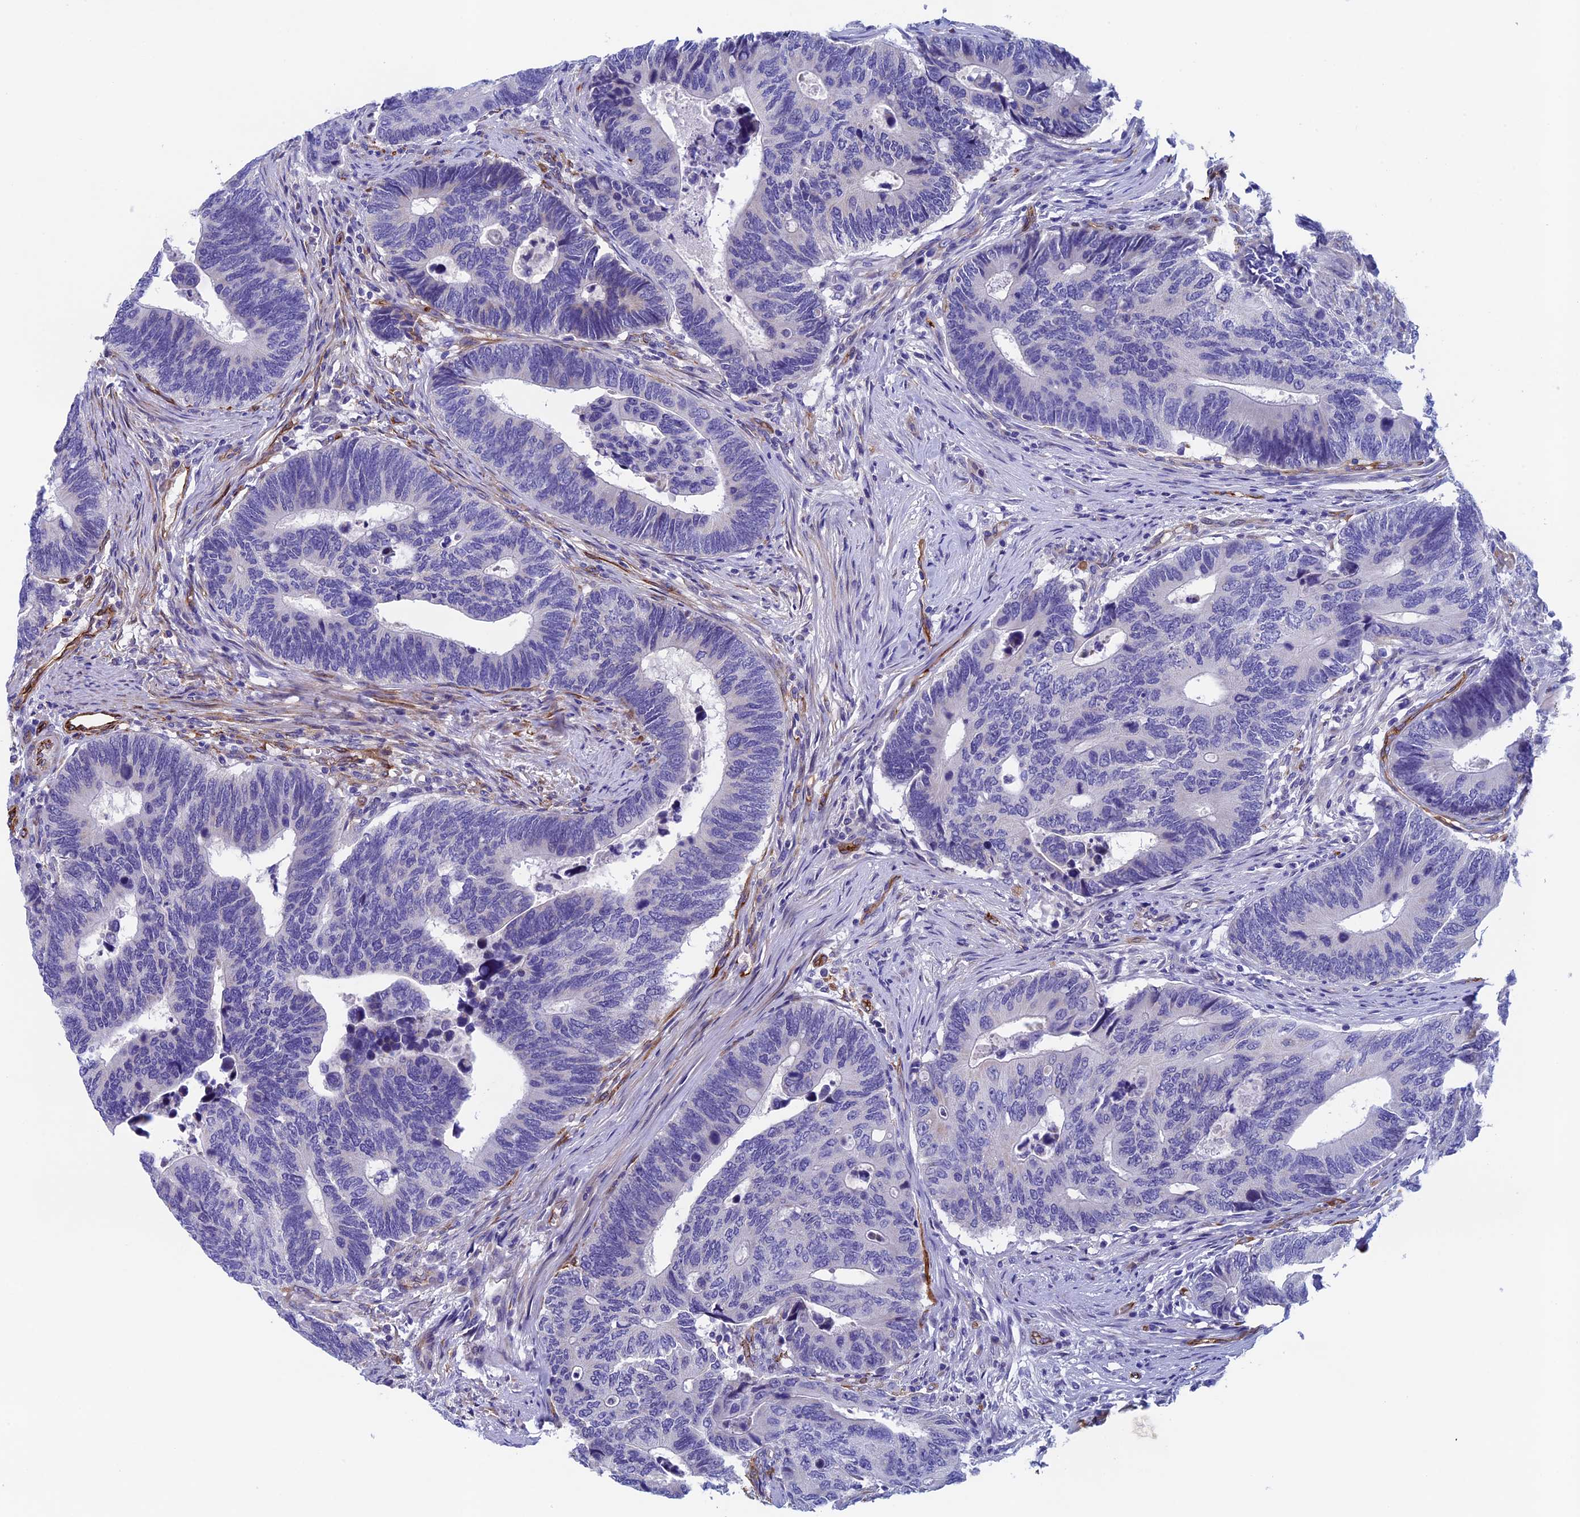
{"staining": {"intensity": "negative", "quantity": "none", "location": "none"}, "tissue": "colorectal cancer", "cell_type": "Tumor cells", "image_type": "cancer", "snomed": [{"axis": "morphology", "description": "Adenocarcinoma, NOS"}, {"axis": "topography", "description": "Colon"}], "caption": "Immunohistochemical staining of adenocarcinoma (colorectal) demonstrates no significant positivity in tumor cells.", "gene": "INSYN1", "patient": {"sex": "male", "age": 87}}